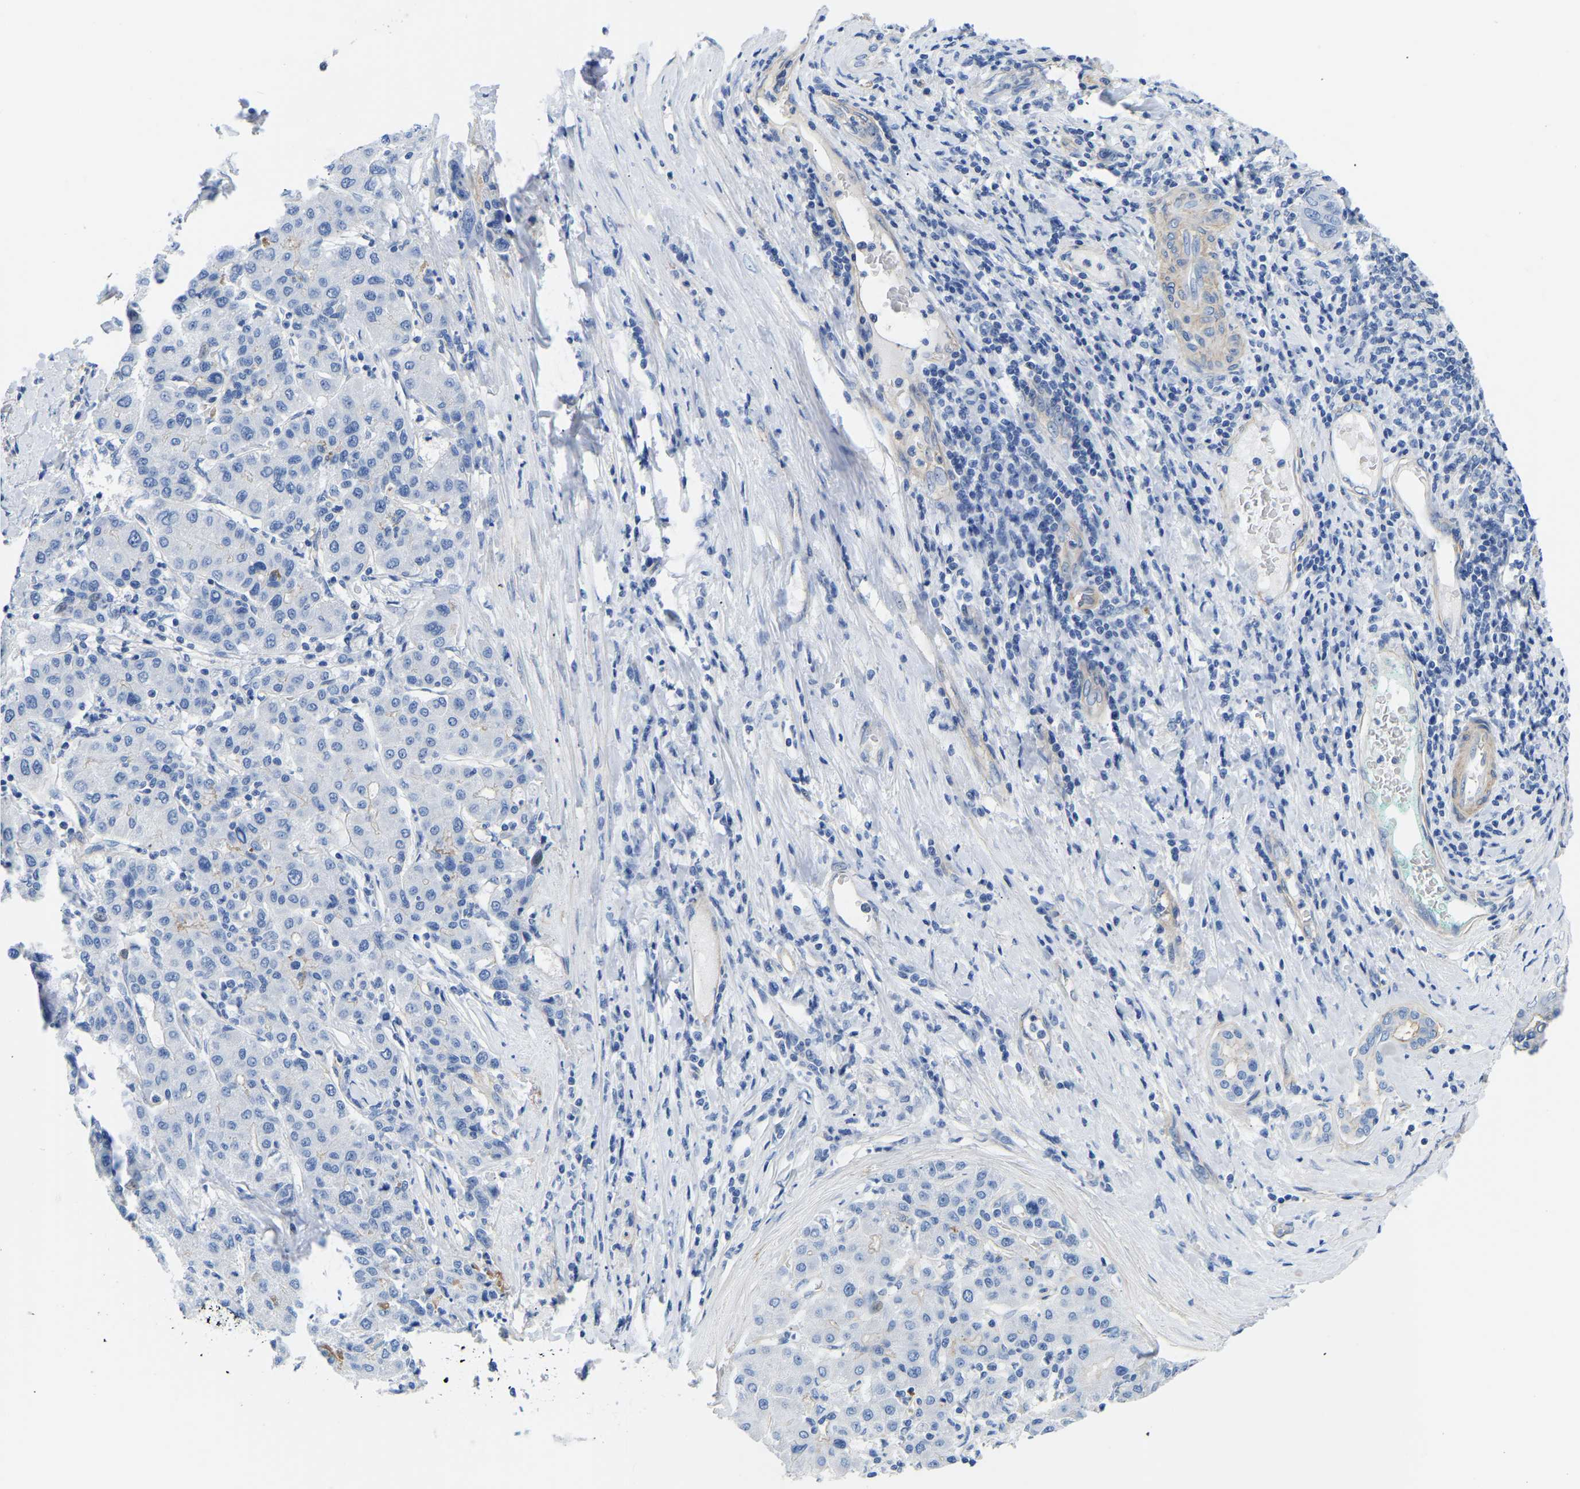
{"staining": {"intensity": "negative", "quantity": "none", "location": "none"}, "tissue": "liver cancer", "cell_type": "Tumor cells", "image_type": "cancer", "snomed": [{"axis": "morphology", "description": "Carcinoma, Hepatocellular, NOS"}, {"axis": "topography", "description": "Liver"}], "caption": "Photomicrograph shows no significant protein expression in tumor cells of hepatocellular carcinoma (liver). Nuclei are stained in blue.", "gene": "UPK3A", "patient": {"sex": "male", "age": 65}}